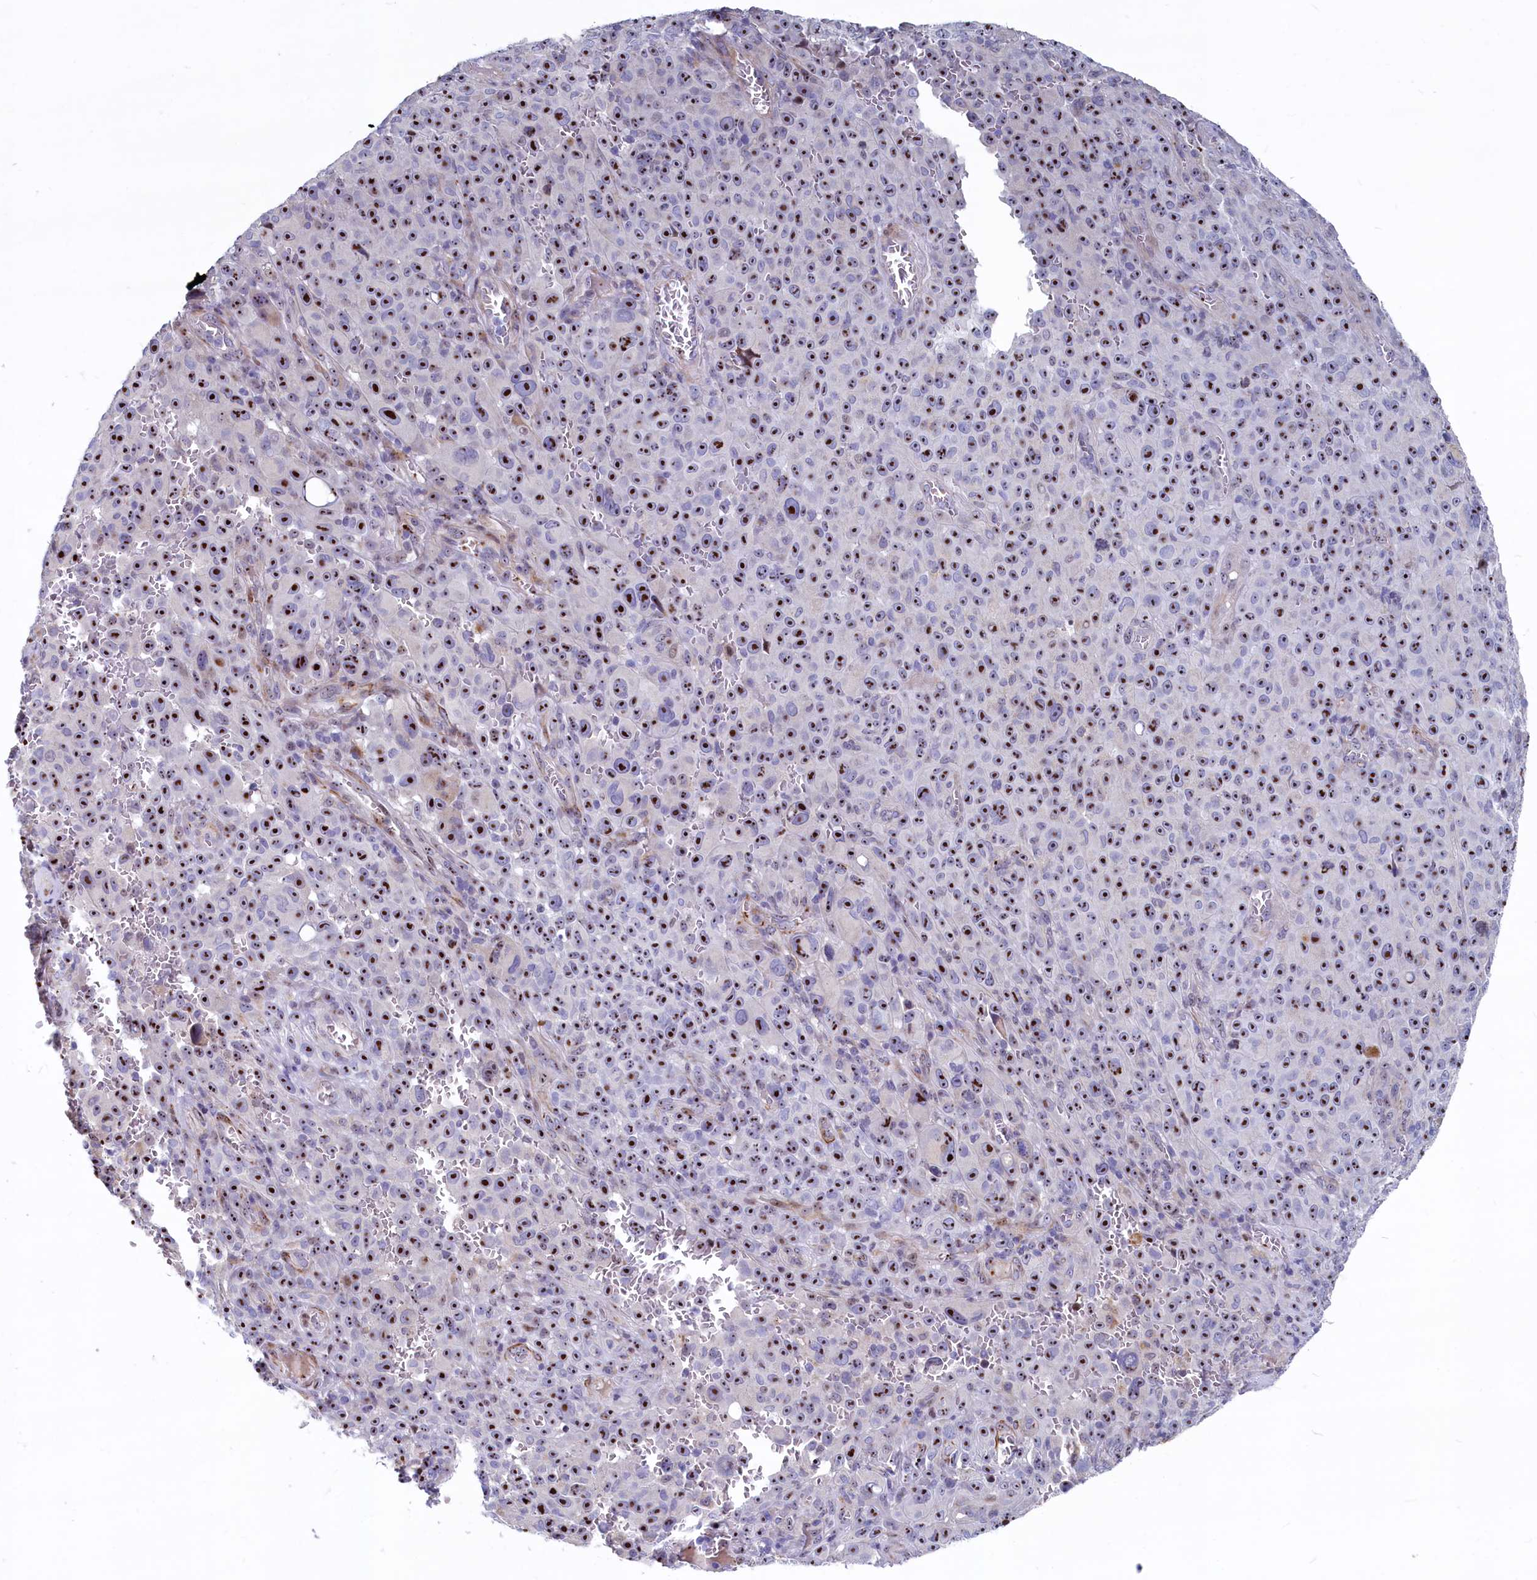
{"staining": {"intensity": "strong", "quantity": ">75%", "location": "nuclear"}, "tissue": "melanoma", "cell_type": "Tumor cells", "image_type": "cancer", "snomed": [{"axis": "morphology", "description": "Malignant melanoma, NOS"}, {"axis": "topography", "description": "Skin"}], "caption": "Melanoma stained for a protein reveals strong nuclear positivity in tumor cells.", "gene": "ASXL3", "patient": {"sex": "female", "age": 82}}